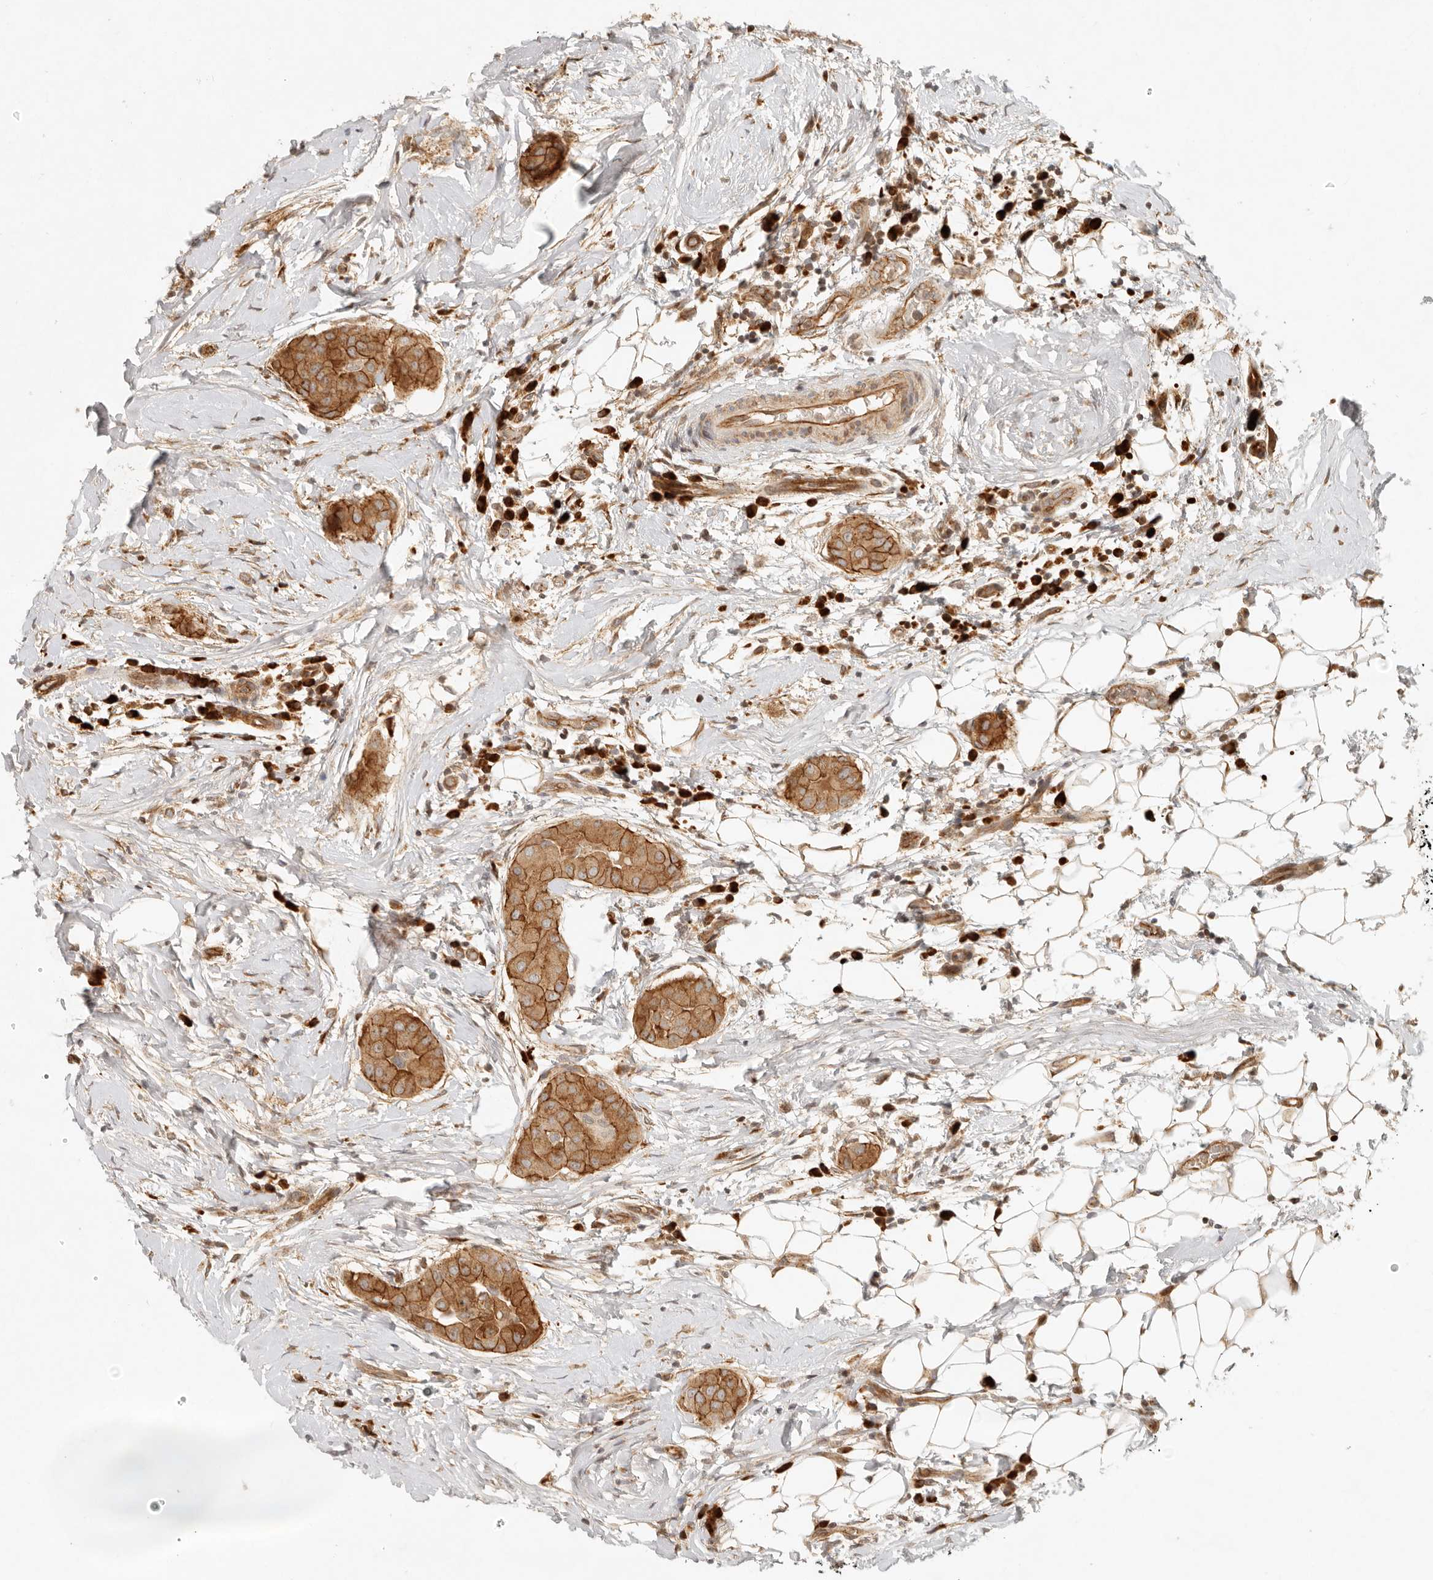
{"staining": {"intensity": "moderate", "quantity": ">75%", "location": "cytoplasmic/membranous"}, "tissue": "thyroid cancer", "cell_type": "Tumor cells", "image_type": "cancer", "snomed": [{"axis": "morphology", "description": "Papillary adenocarcinoma, NOS"}, {"axis": "topography", "description": "Thyroid gland"}], "caption": "Immunohistochemistry of thyroid cancer (papillary adenocarcinoma) demonstrates medium levels of moderate cytoplasmic/membranous positivity in approximately >75% of tumor cells.", "gene": "KLHL38", "patient": {"sex": "male", "age": 33}}